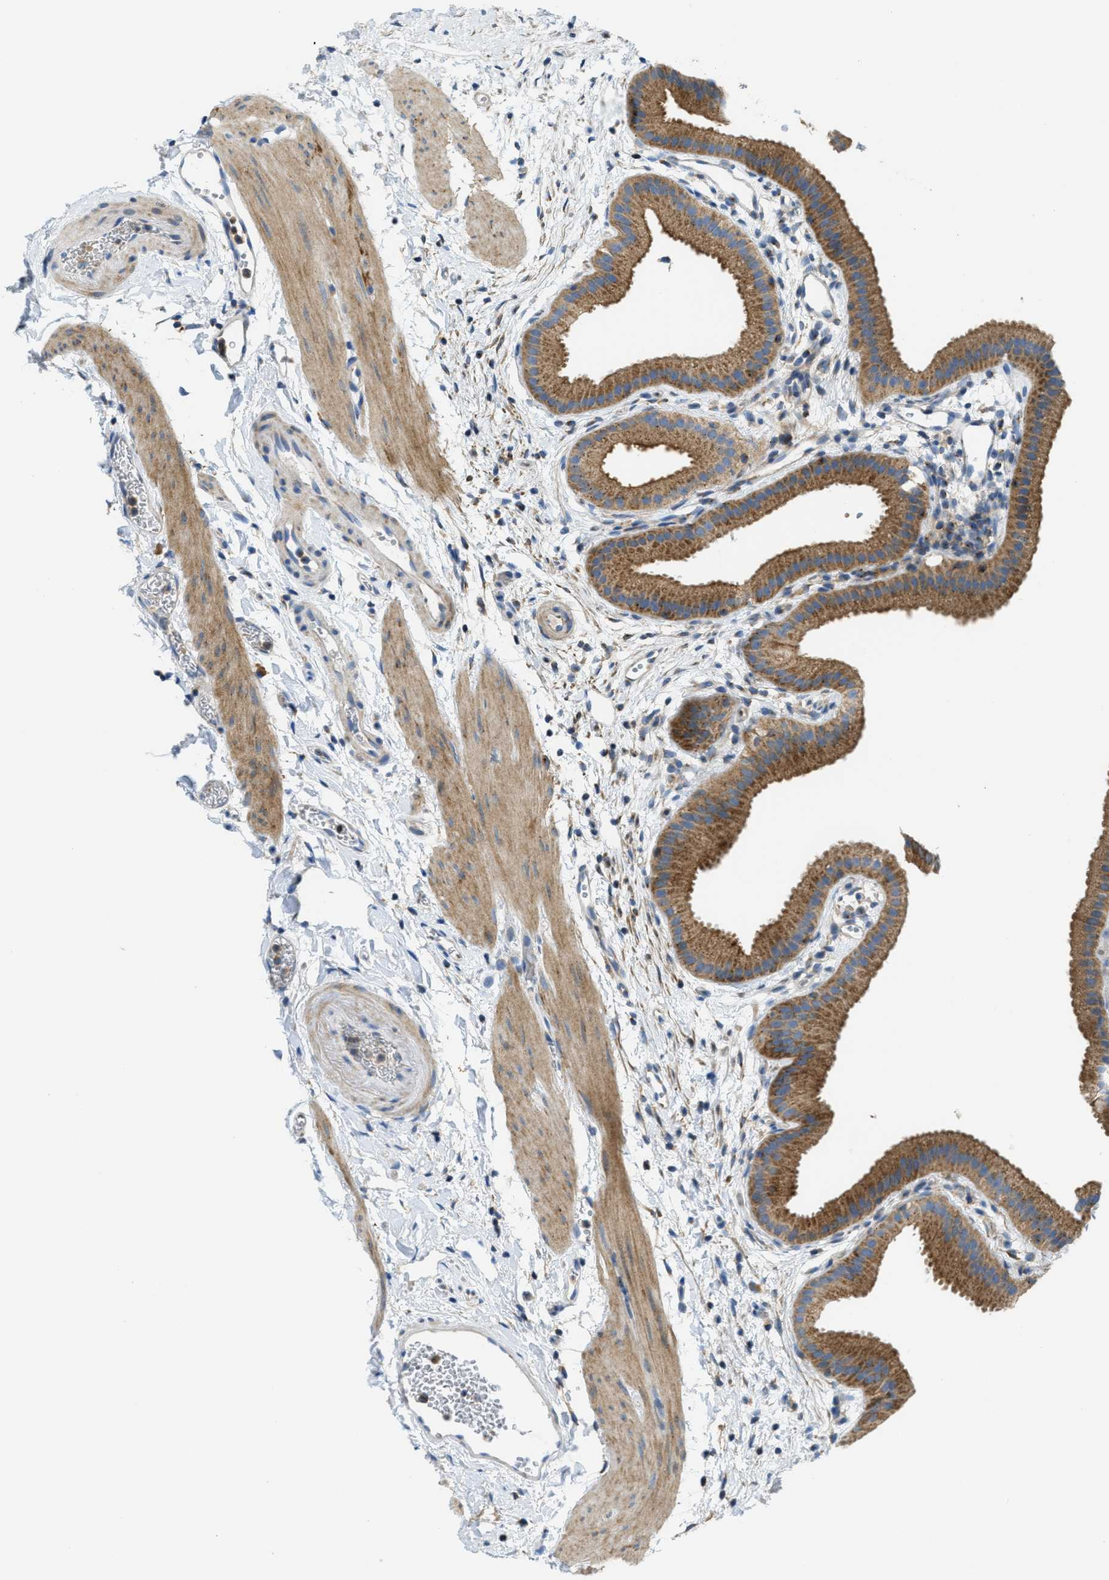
{"staining": {"intensity": "moderate", "quantity": ">75%", "location": "cytoplasmic/membranous"}, "tissue": "gallbladder", "cell_type": "Glandular cells", "image_type": "normal", "snomed": [{"axis": "morphology", "description": "Normal tissue, NOS"}, {"axis": "topography", "description": "Gallbladder"}], "caption": "Immunohistochemical staining of benign gallbladder exhibits >75% levels of moderate cytoplasmic/membranous protein expression in about >75% of glandular cells. (Brightfield microscopy of DAB IHC at high magnification).", "gene": "RFFL", "patient": {"sex": "female", "age": 64}}